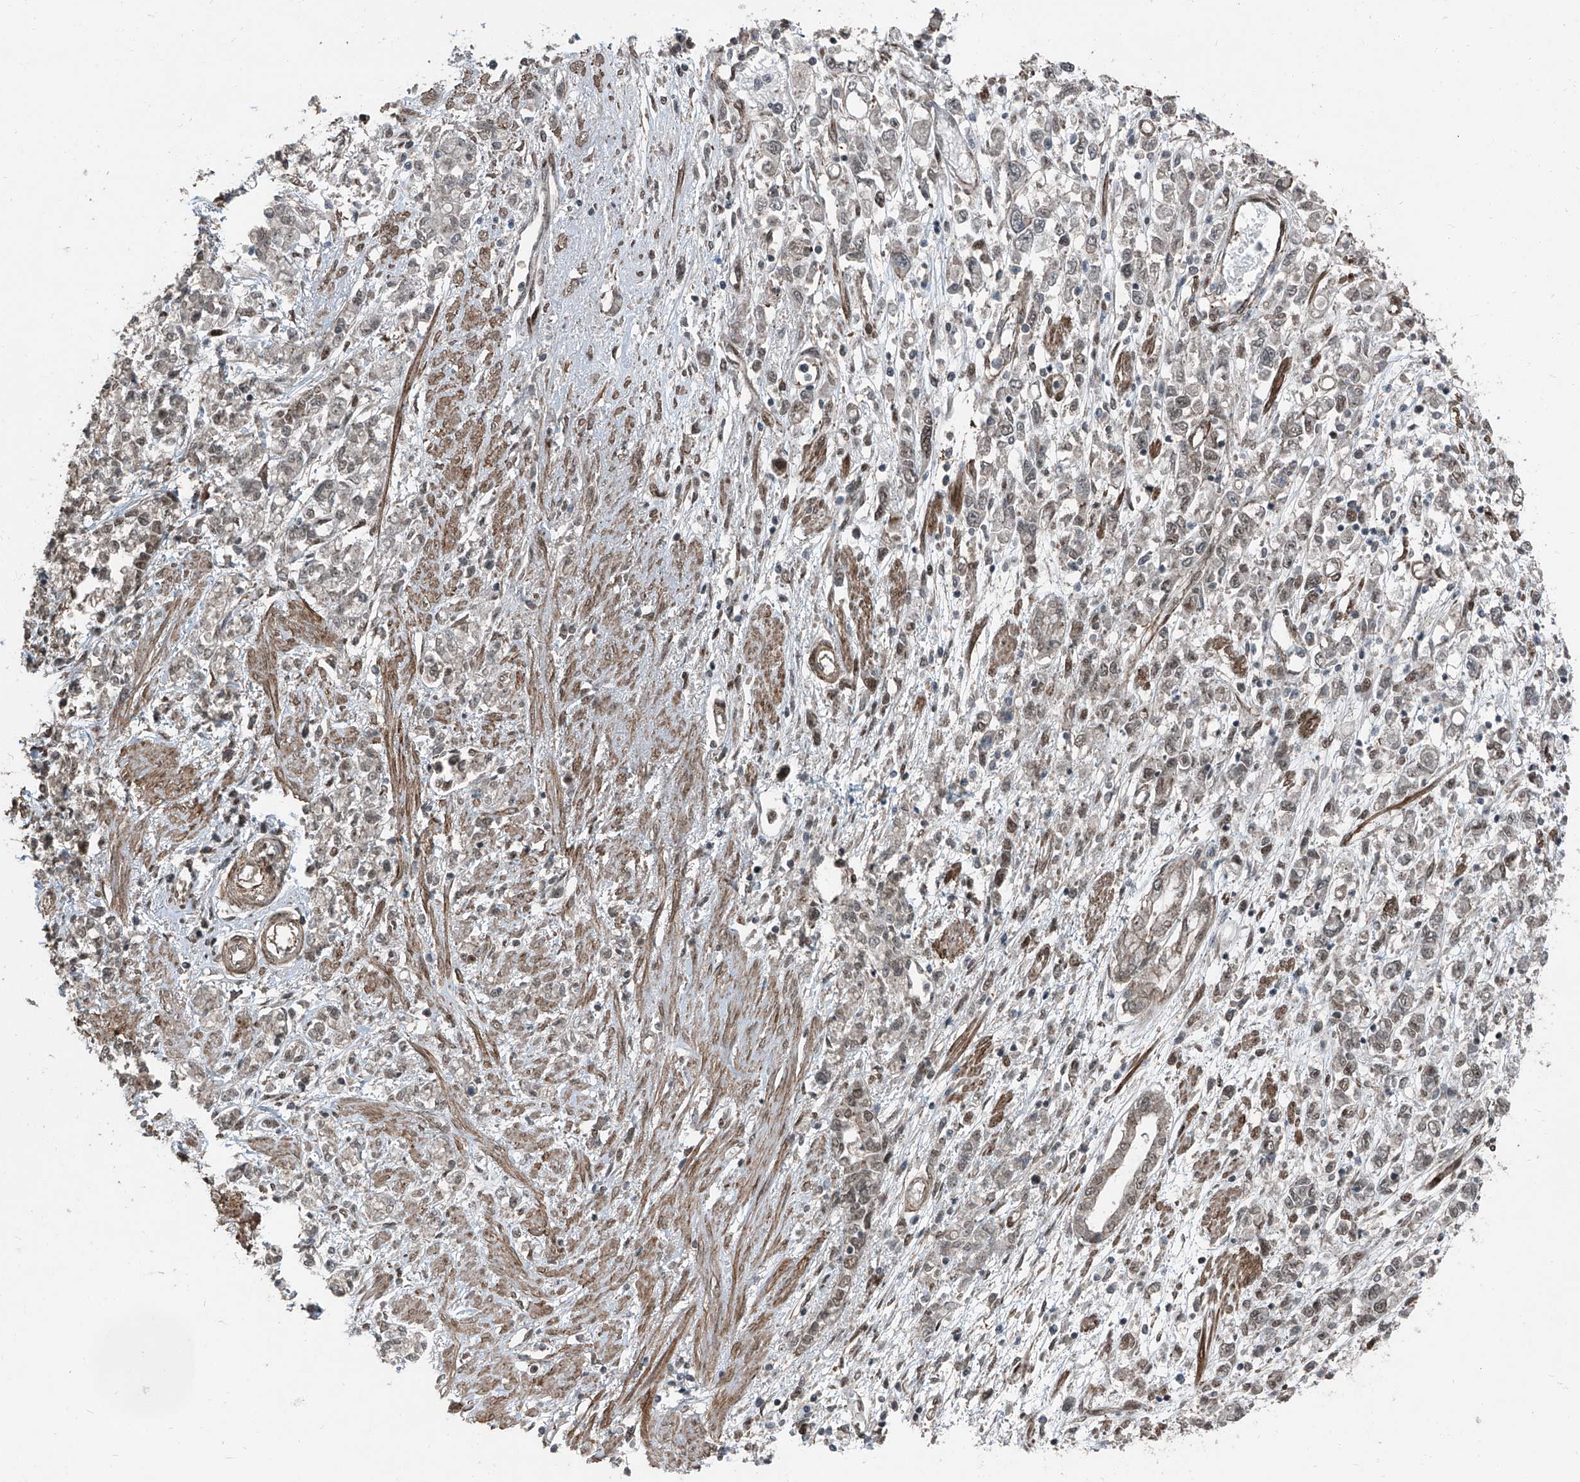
{"staining": {"intensity": "weak", "quantity": "<25%", "location": "nuclear"}, "tissue": "stomach cancer", "cell_type": "Tumor cells", "image_type": "cancer", "snomed": [{"axis": "morphology", "description": "Adenocarcinoma, NOS"}, {"axis": "topography", "description": "Stomach"}], "caption": "A high-resolution micrograph shows IHC staining of stomach cancer, which displays no significant staining in tumor cells. (DAB immunohistochemistry, high magnification).", "gene": "ZNF570", "patient": {"sex": "female", "age": 76}}